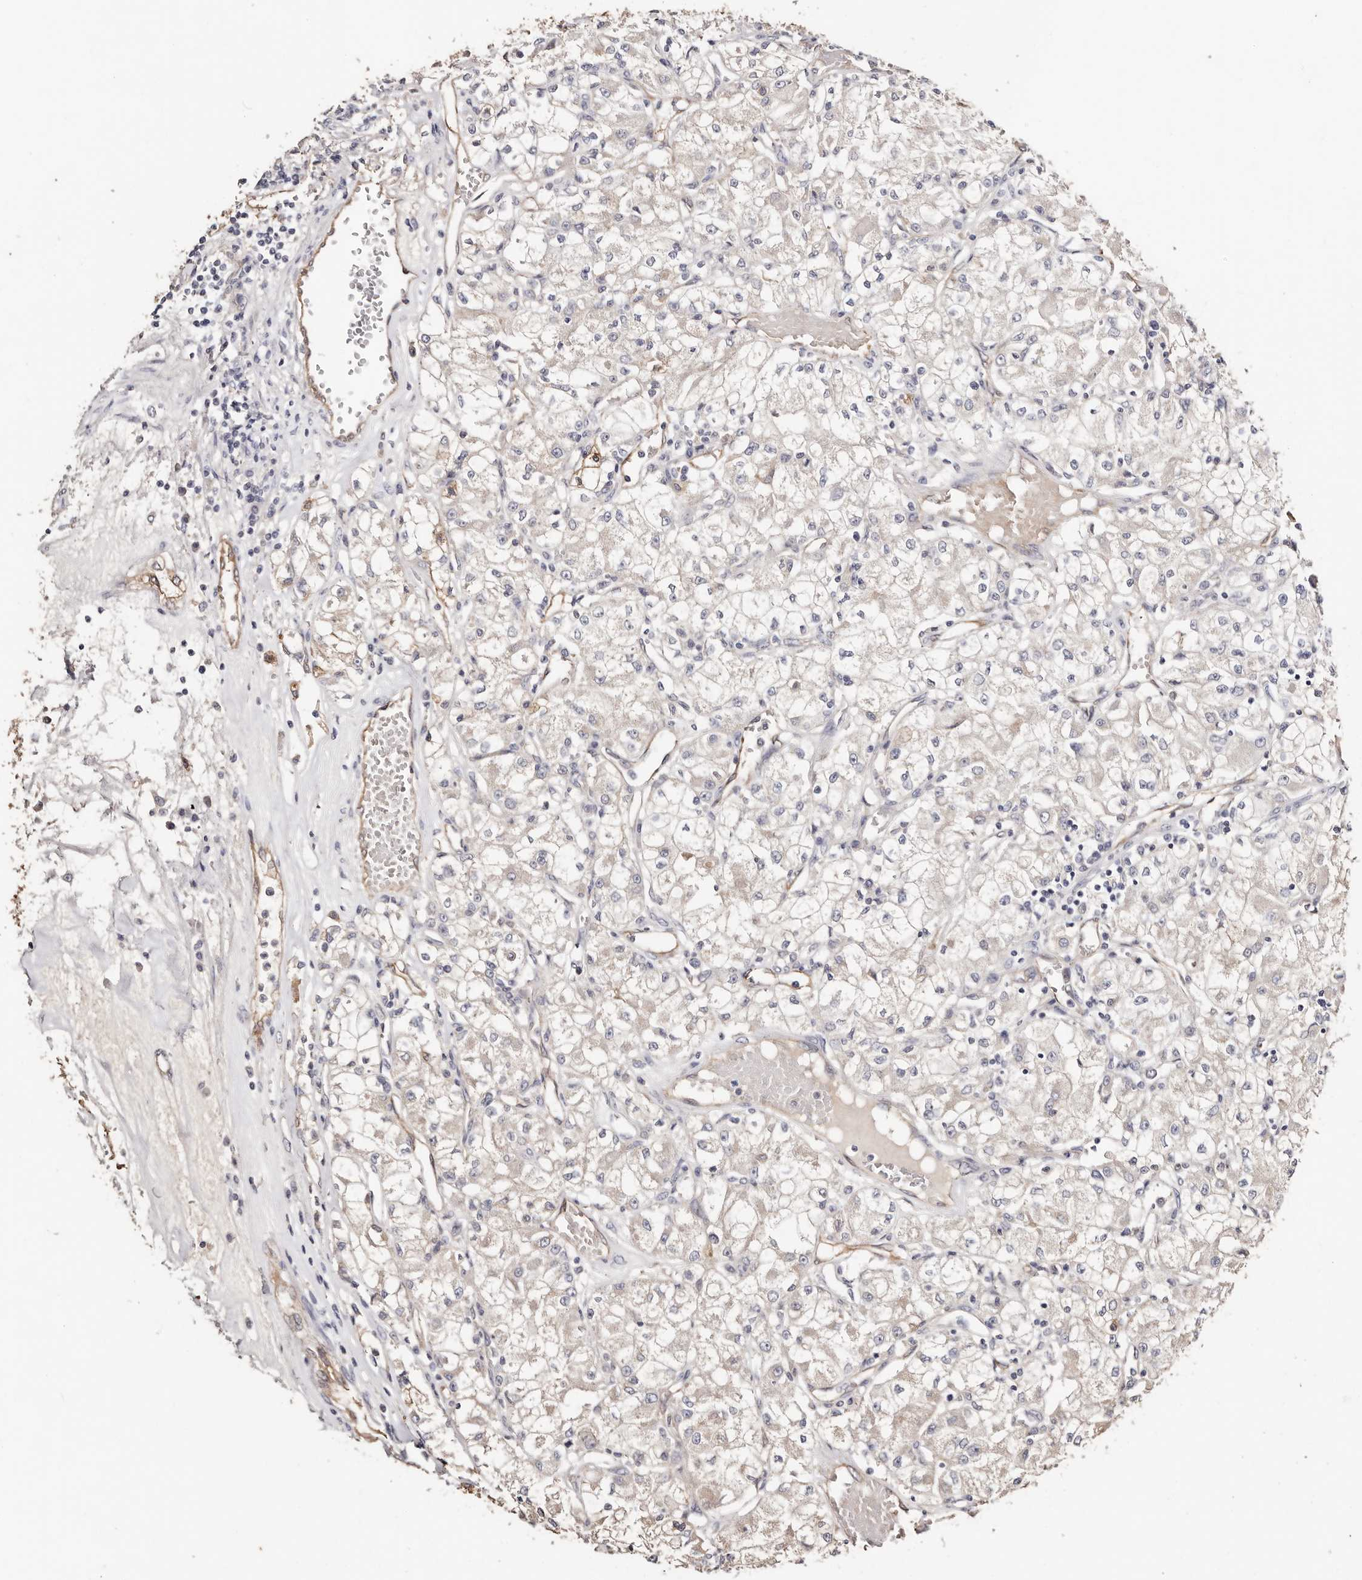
{"staining": {"intensity": "negative", "quantity": "none", "location": "none"}, "tissue": "renal cancer", "cell_type": "Tumor cells", "image_type": "cancer", "snomed": [{"axis": "morphology", "description": "Adenocarcinoma, NOS"}, {"axis": "topography", "description": "Kidney"}], "caption": "IHC histopathology image of human renal adenocarcinoma stained for a protein (brown), which demonstrates no positivity in tumor cells.", "gene": "TGM2", "patient": {"sex": "female", "age": 59}}